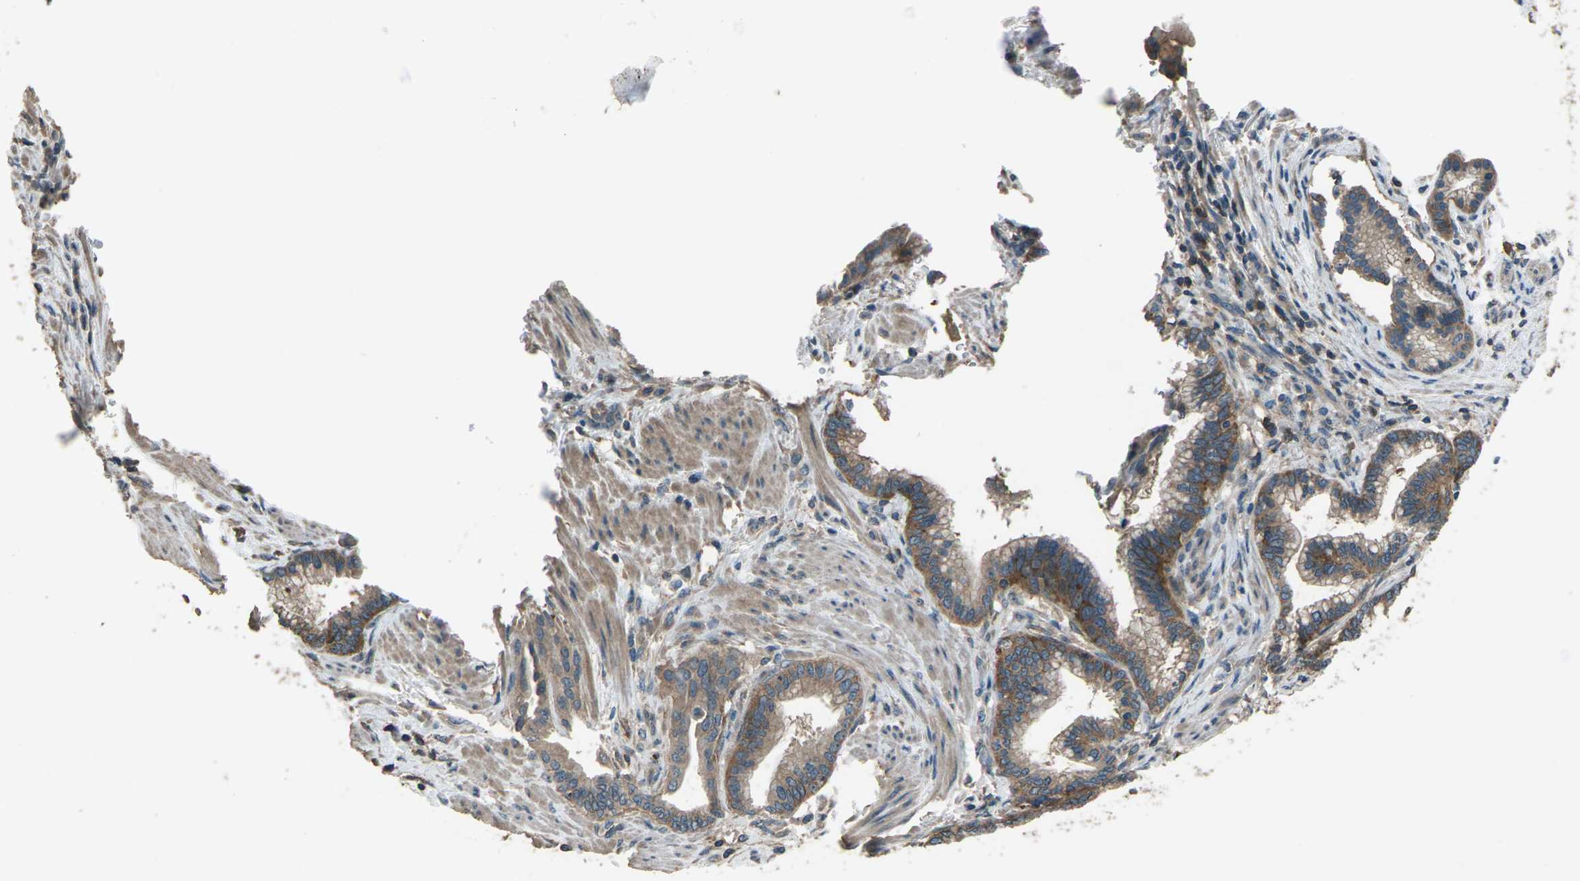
{"staining": {"intensity": "weak", "quantity": ">75%", "location": "cytoplasmic/membranous"}, "tissue": "pancreatic cancer", "cell_type": "Tumor cells", "image_type": "cancer", "snomed": [{"axis": "morphology", "description": "Adenocarcinoma, NOS"}, {"axis": "topography", "description": "Pancreas"}], "caption": "A low amount of weak cytoplasmic/membranous expression is appreciated in about >75% of tumor cells in pancreatic cancer tissue.", "gene": "CMTM4", "patient": {"sex": "female", "age": 64}}